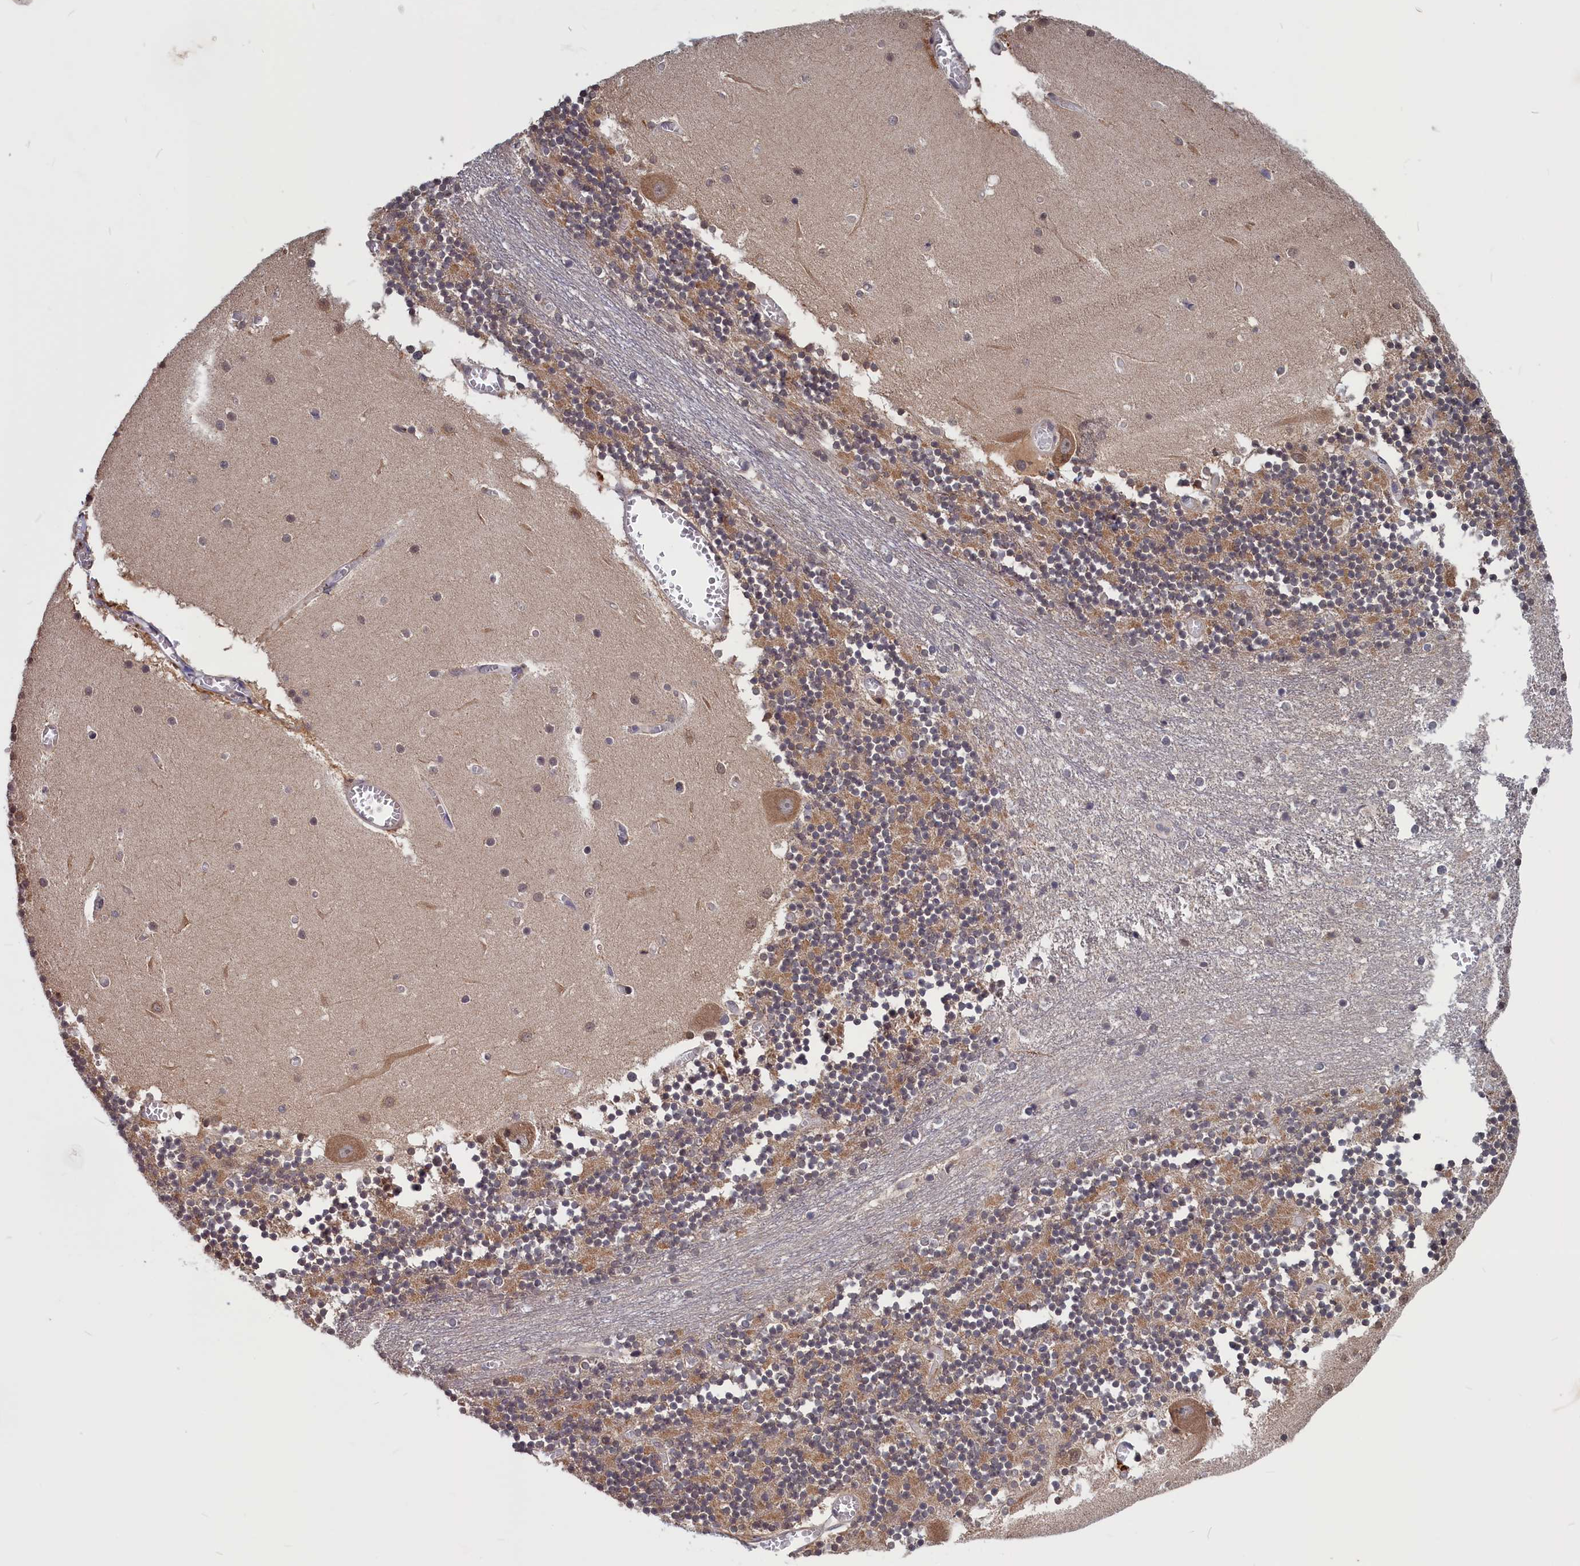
{"staining": {"intensity": "weak", "quantity": "25%-75%", "location": "cytoplasmic/membranous"}, "tissue": "cerebellum", "cell_type": "Cells in granular layer", "image_type": "normal", "snomed": [{"axis": "morphology", "description": "Normal tissue, NOS"}, {"axis": "topography", "description": "Cerebellum"}], "caption": "DAB immunohistochemical staining of normal cerebellum reveals weak cytoplasmic/membranous protein staining in about 25%-75% of cells in granular layer. (brown staining indicates protein expression, while blue staining denotes nuclei).", "gene": "CACTIN", "patient": {"sex": "female", "age": 28}}